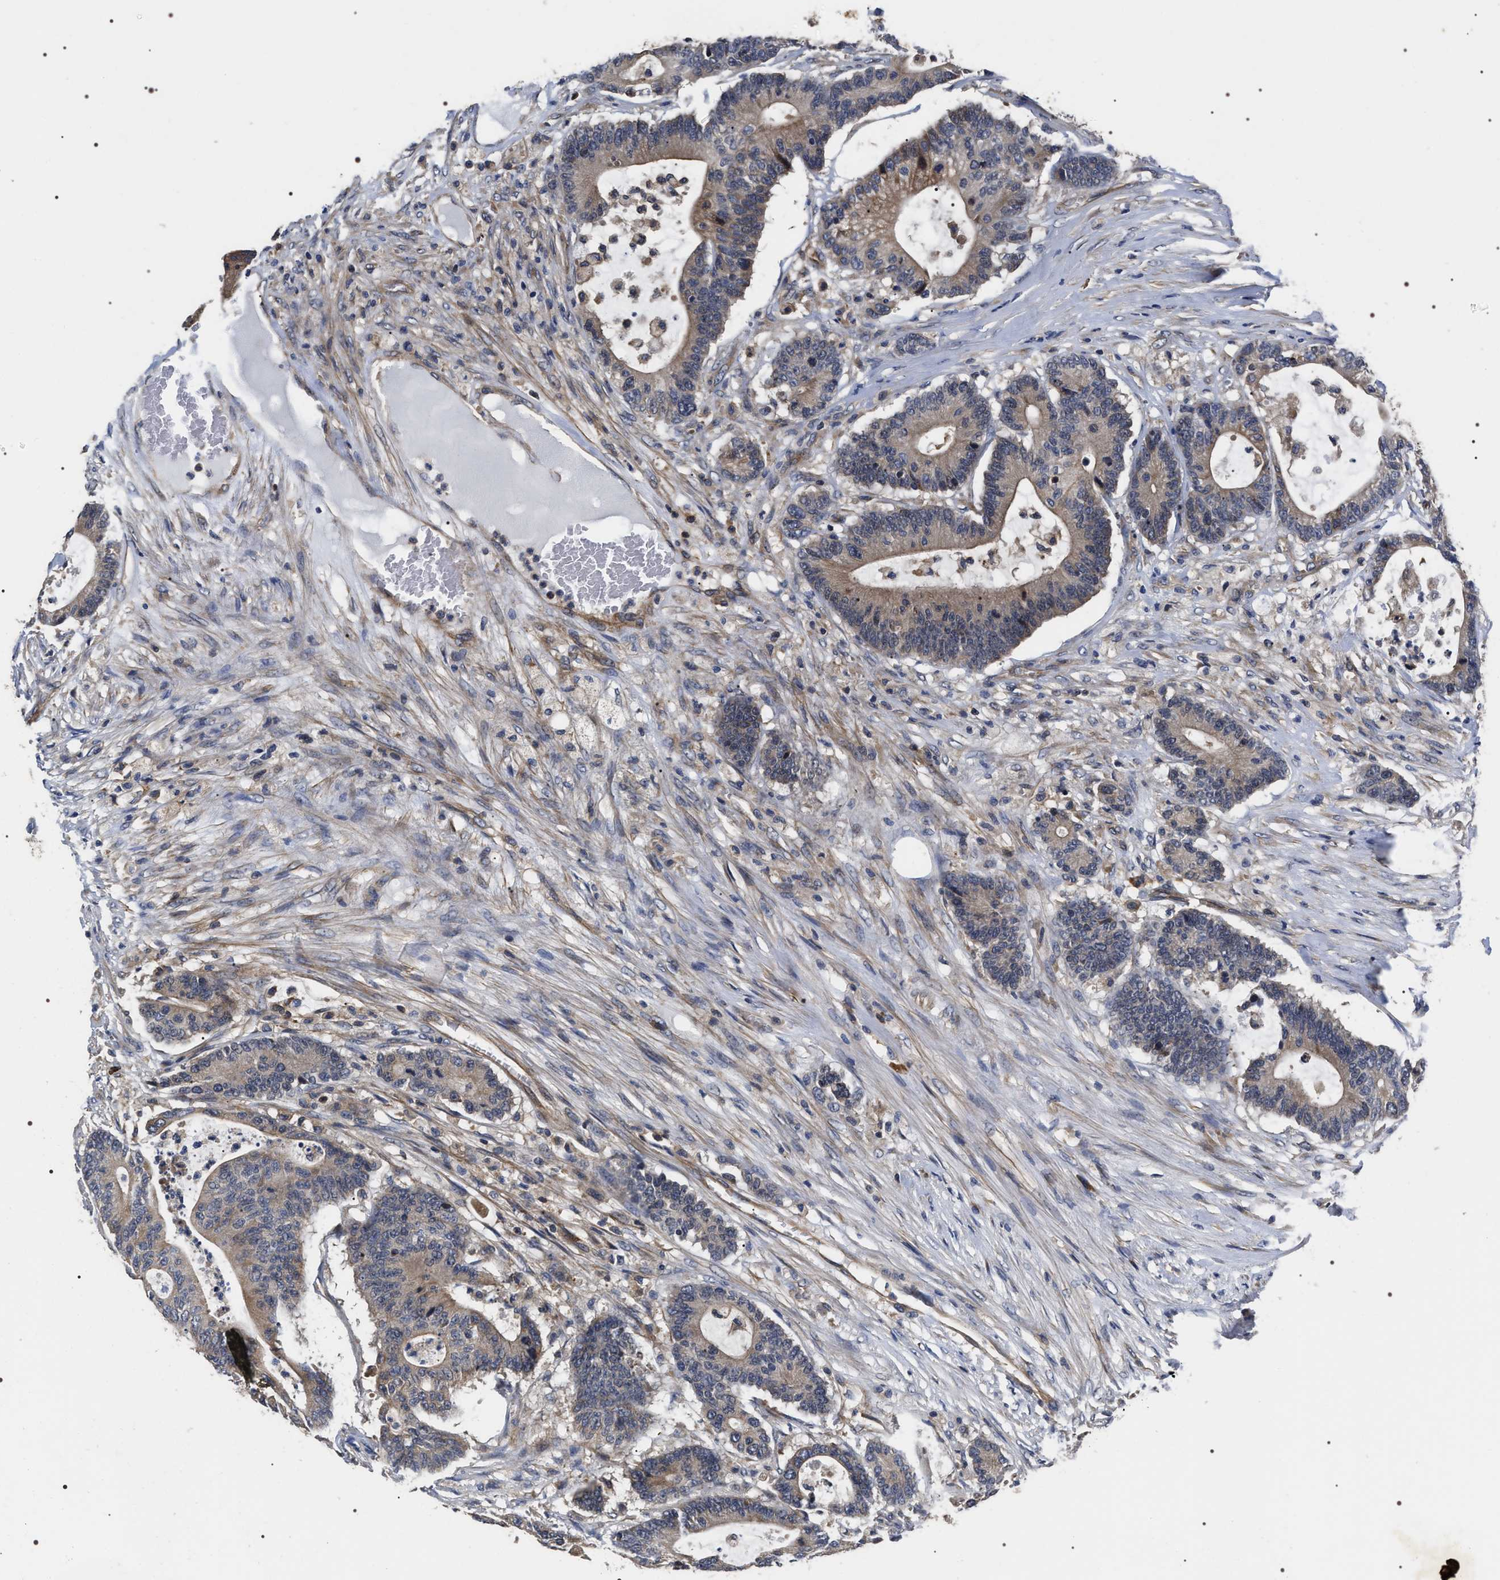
{"staining": {"intensity": "weak", "quantity": "25%-75%", "location": "cytoplasmic/membranous"}, "tissue": "colorectal cancer", "cell_type": "Tumor cells", "image_type": "cancer", "snomed": [{"axis": "morphology", "description": "Adenocarcinoma, NOS"}, {"axis": "topography", "description": "Colon"}], "caption": "This histopathology image shows colorectal cancer stained with IHC to label a protein in brown. The cytoplasmic/membranous of tumor cells show weak positivity for the protein. Nuclei are counter-stained blue.", "gene": "MIS18A", "patient": {"sex": "female", "age": 84}}